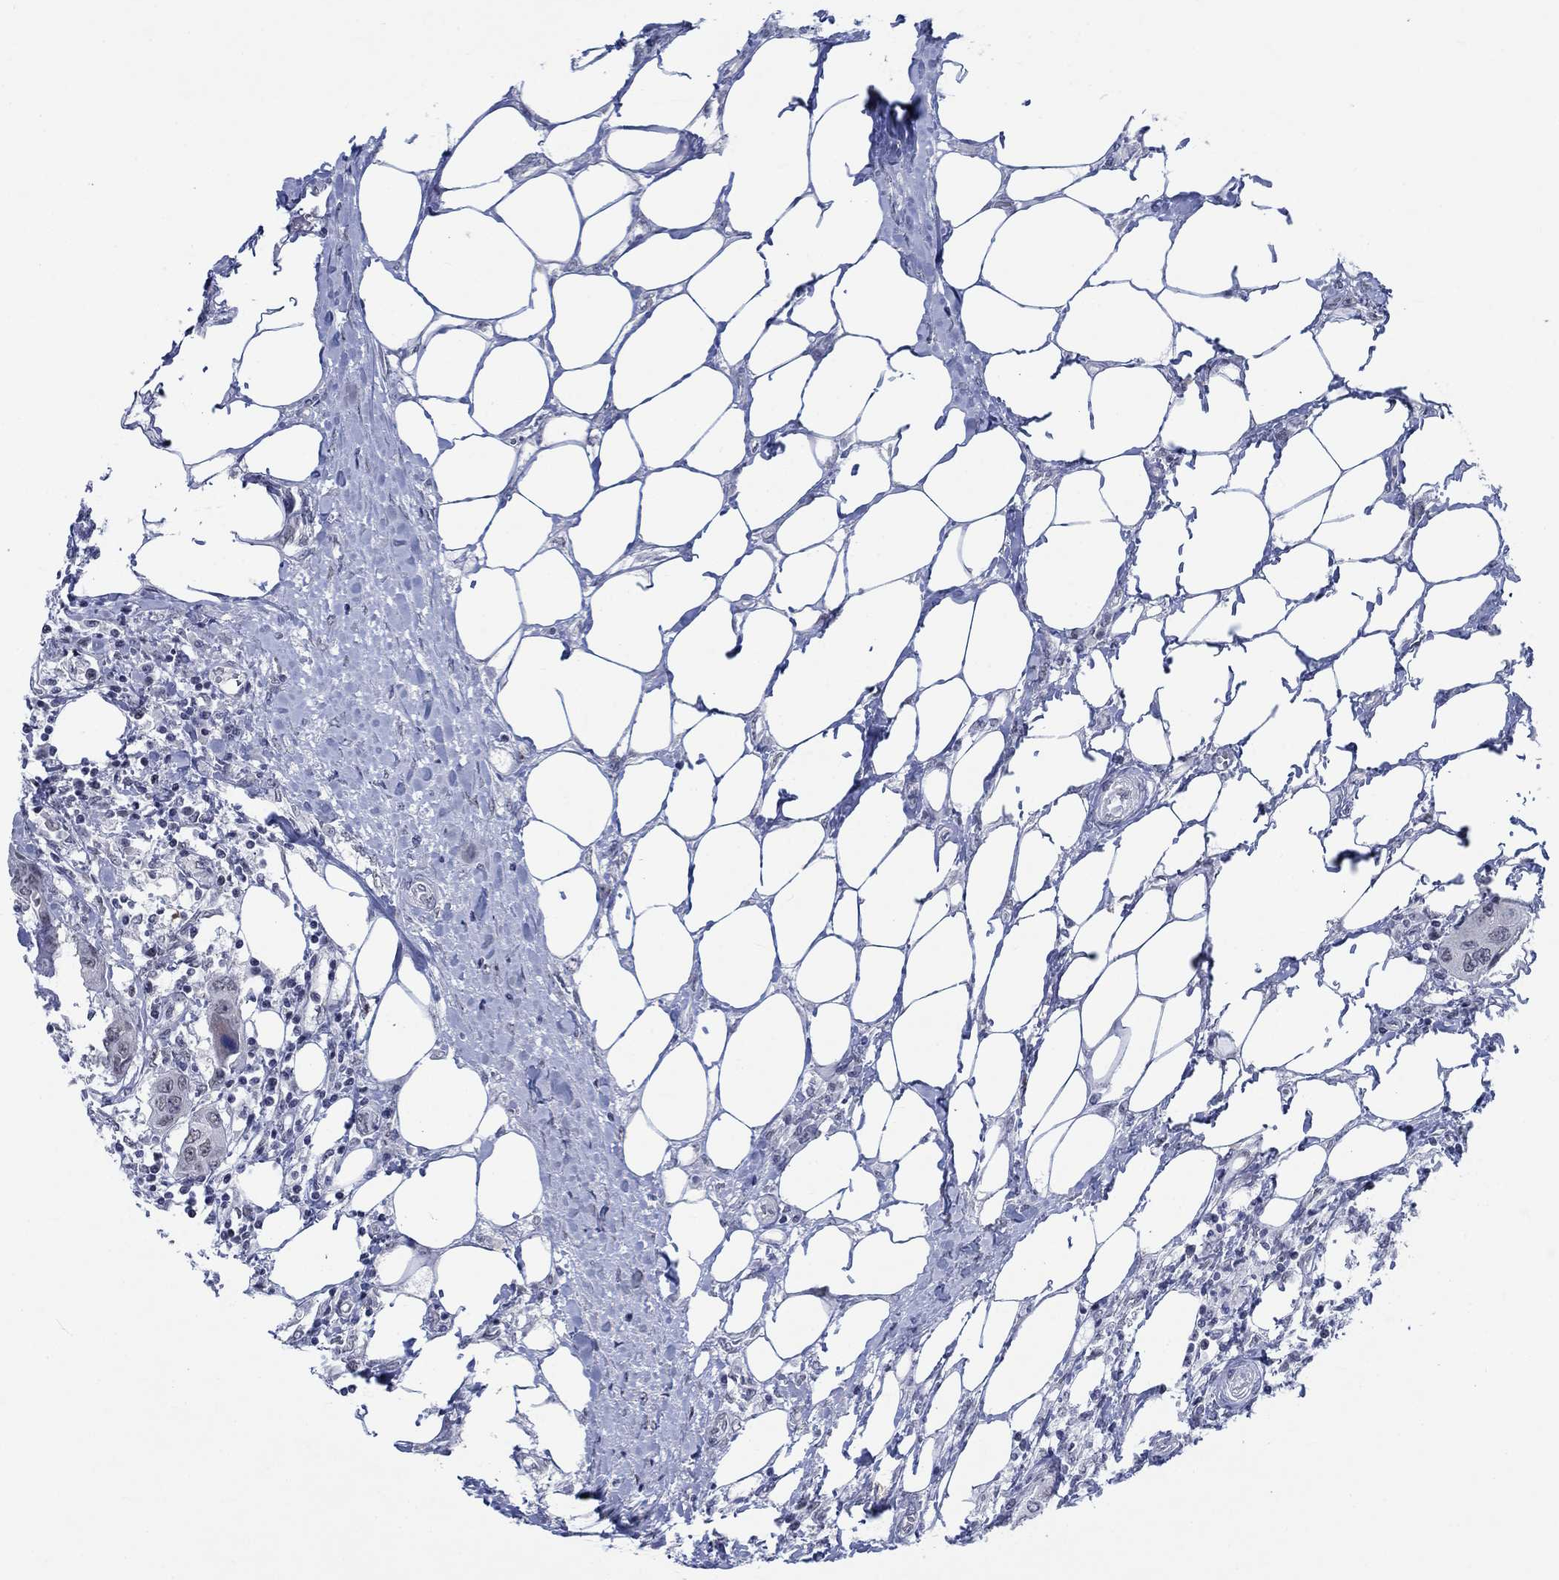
{"staining": {"intensity": "negative", "quantity": "none", "location": "none"}, "tissue": "urothelial cancer", "cell_type": "Tumor cells", "image_type": "cancer", "snomed": [{"axis": "morphology", "description": "Urothelial carcinoma, NOS"}, {"axis": "morphology", "description": "Urothelial carcinoma, High grade"}, {"axis": "topography", "description": "Urinary bladder"}], "caption": "An image of urothelial cancer stained for a protein reveals no brown staining in tumor cells.", "gene": "NEU3", "patient": {"sex": "male", "age": 63}}